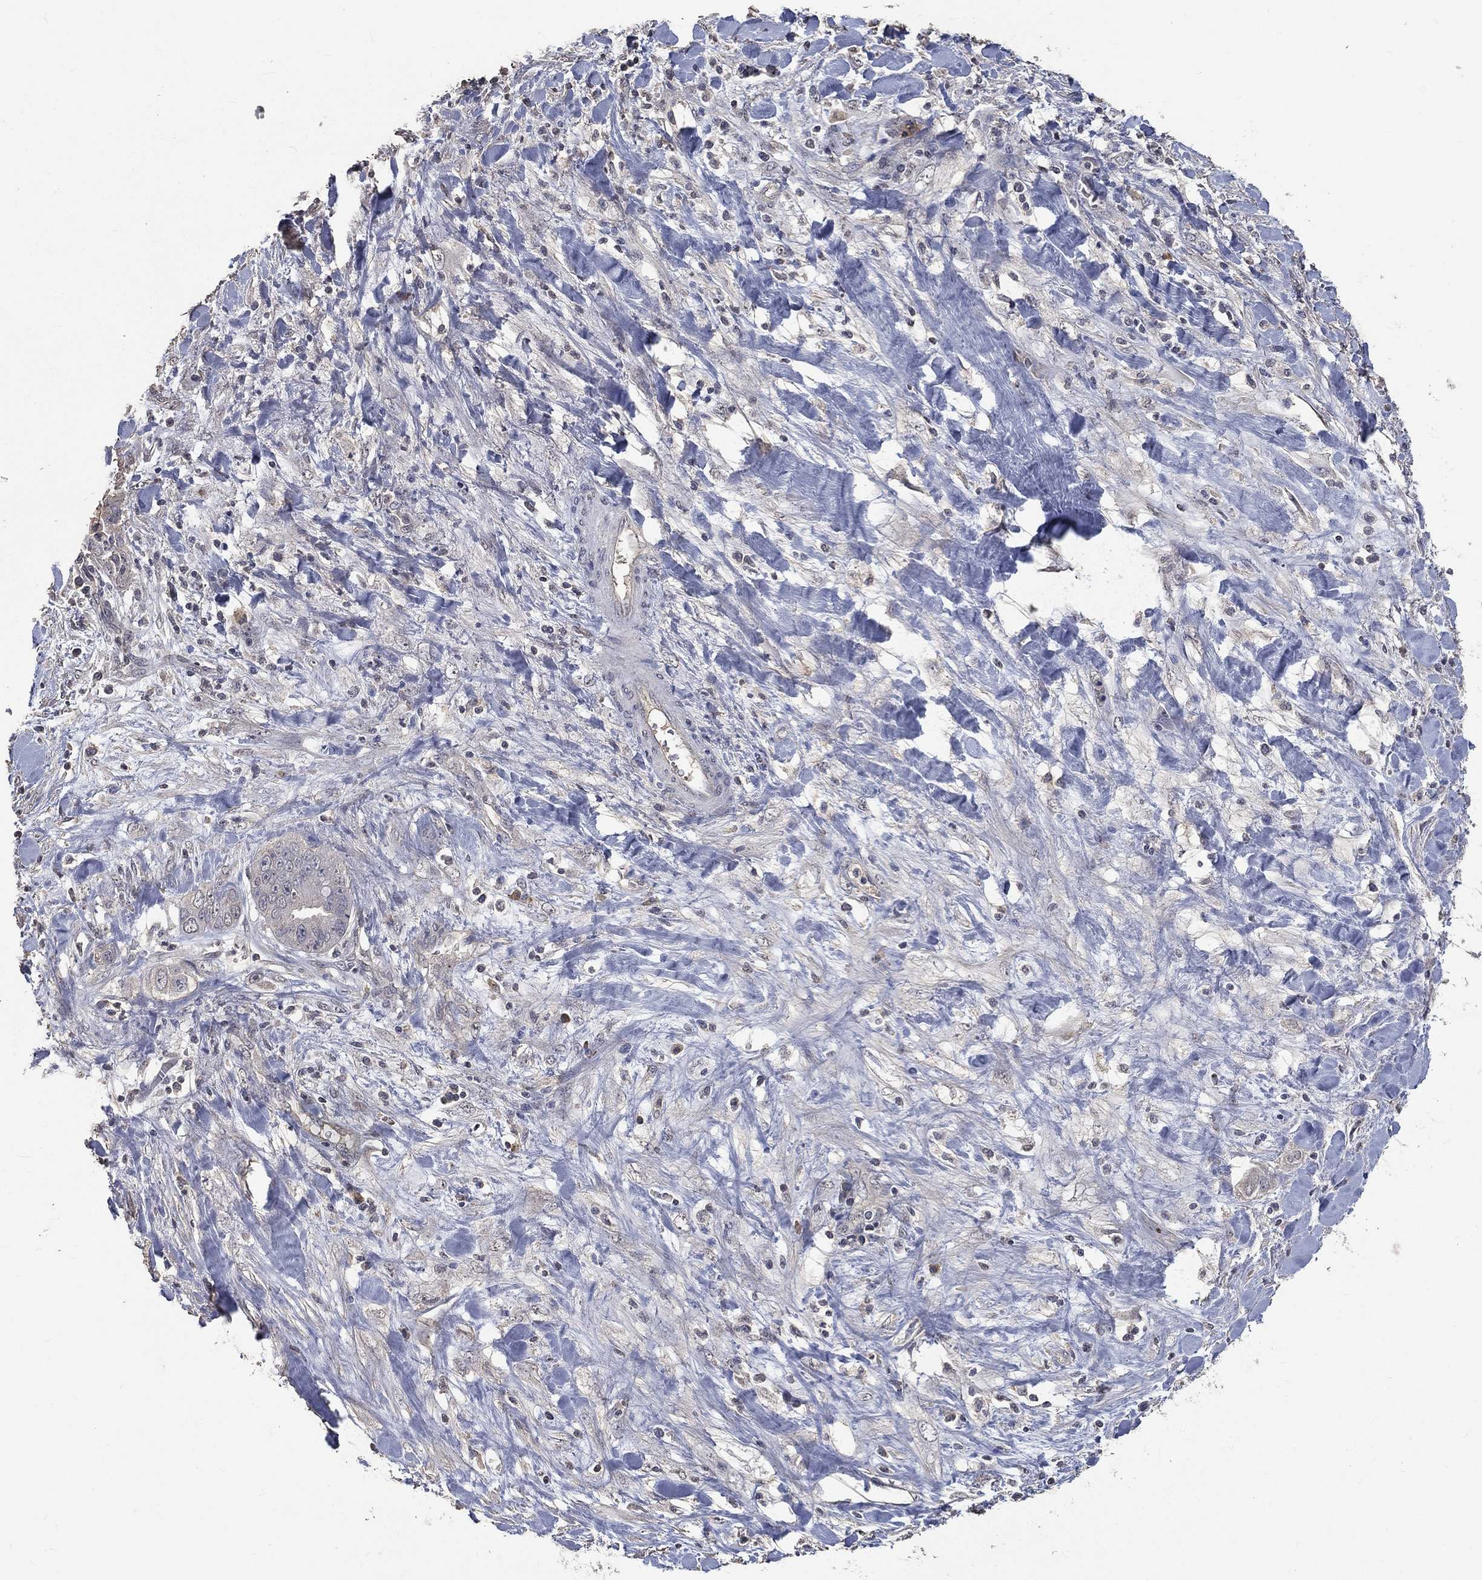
{"staining": {"intensity": "negative", "quantity": "none", "location": "none"}, "tissue": "liver cancer", "cell_type": "Tumor cells", "image_type": "cancer", "snomed": [{"axis": "morphology", "description": "Cholangiocarcinoma"}, {"axis": "topography", "description": "Liver"}], "caption": "DAB immunohistochemical staining of human liver cancer (cholangiocarcinoma) shows no significant expression in tumor cells.", "gene": "SNAP25", "patient": {"sex": "female", "age": 52}}